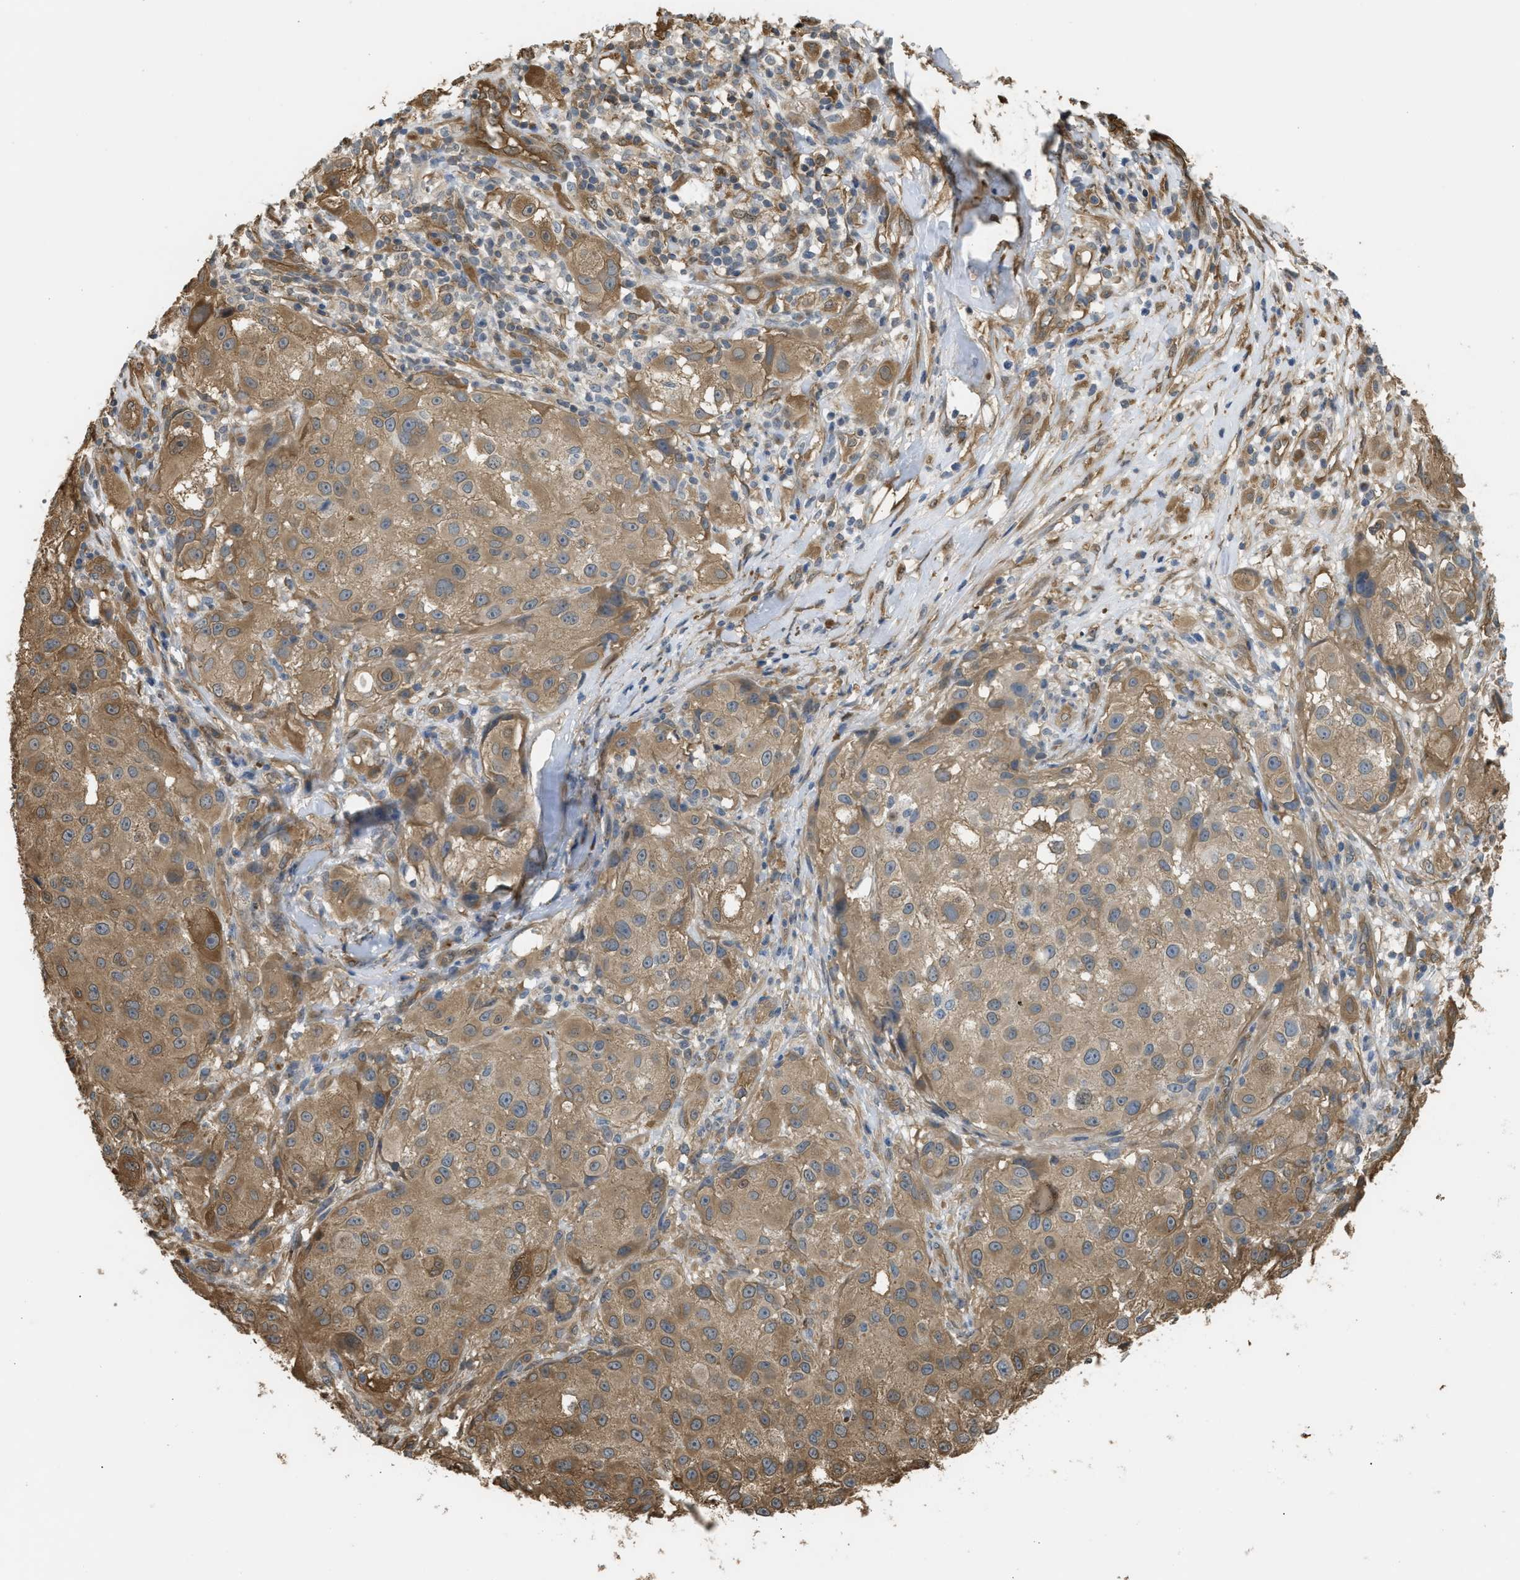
{"staining": {"intensity": "weak", "quantity": ">75%", "location": "cytoplasmic/membranous"}, "tissue": "melanoma", "cell_type": "Tumor cells", "image_type": "cancer", "snomed": [{"axis": "morphology", "description": "Necrosis, NOS"}, {"axis": "morphology", "description": "Malignant melanoma, NOS"}, {"axis": "topography", "description": "Skin"}], "caption": "Protein staining of melanoma tissue reveals weak cytoplasmic/membranous expression in about >75% of tumor cells.", "gene": "BAG3", "patient": {"sex": "female", "age": 87}}